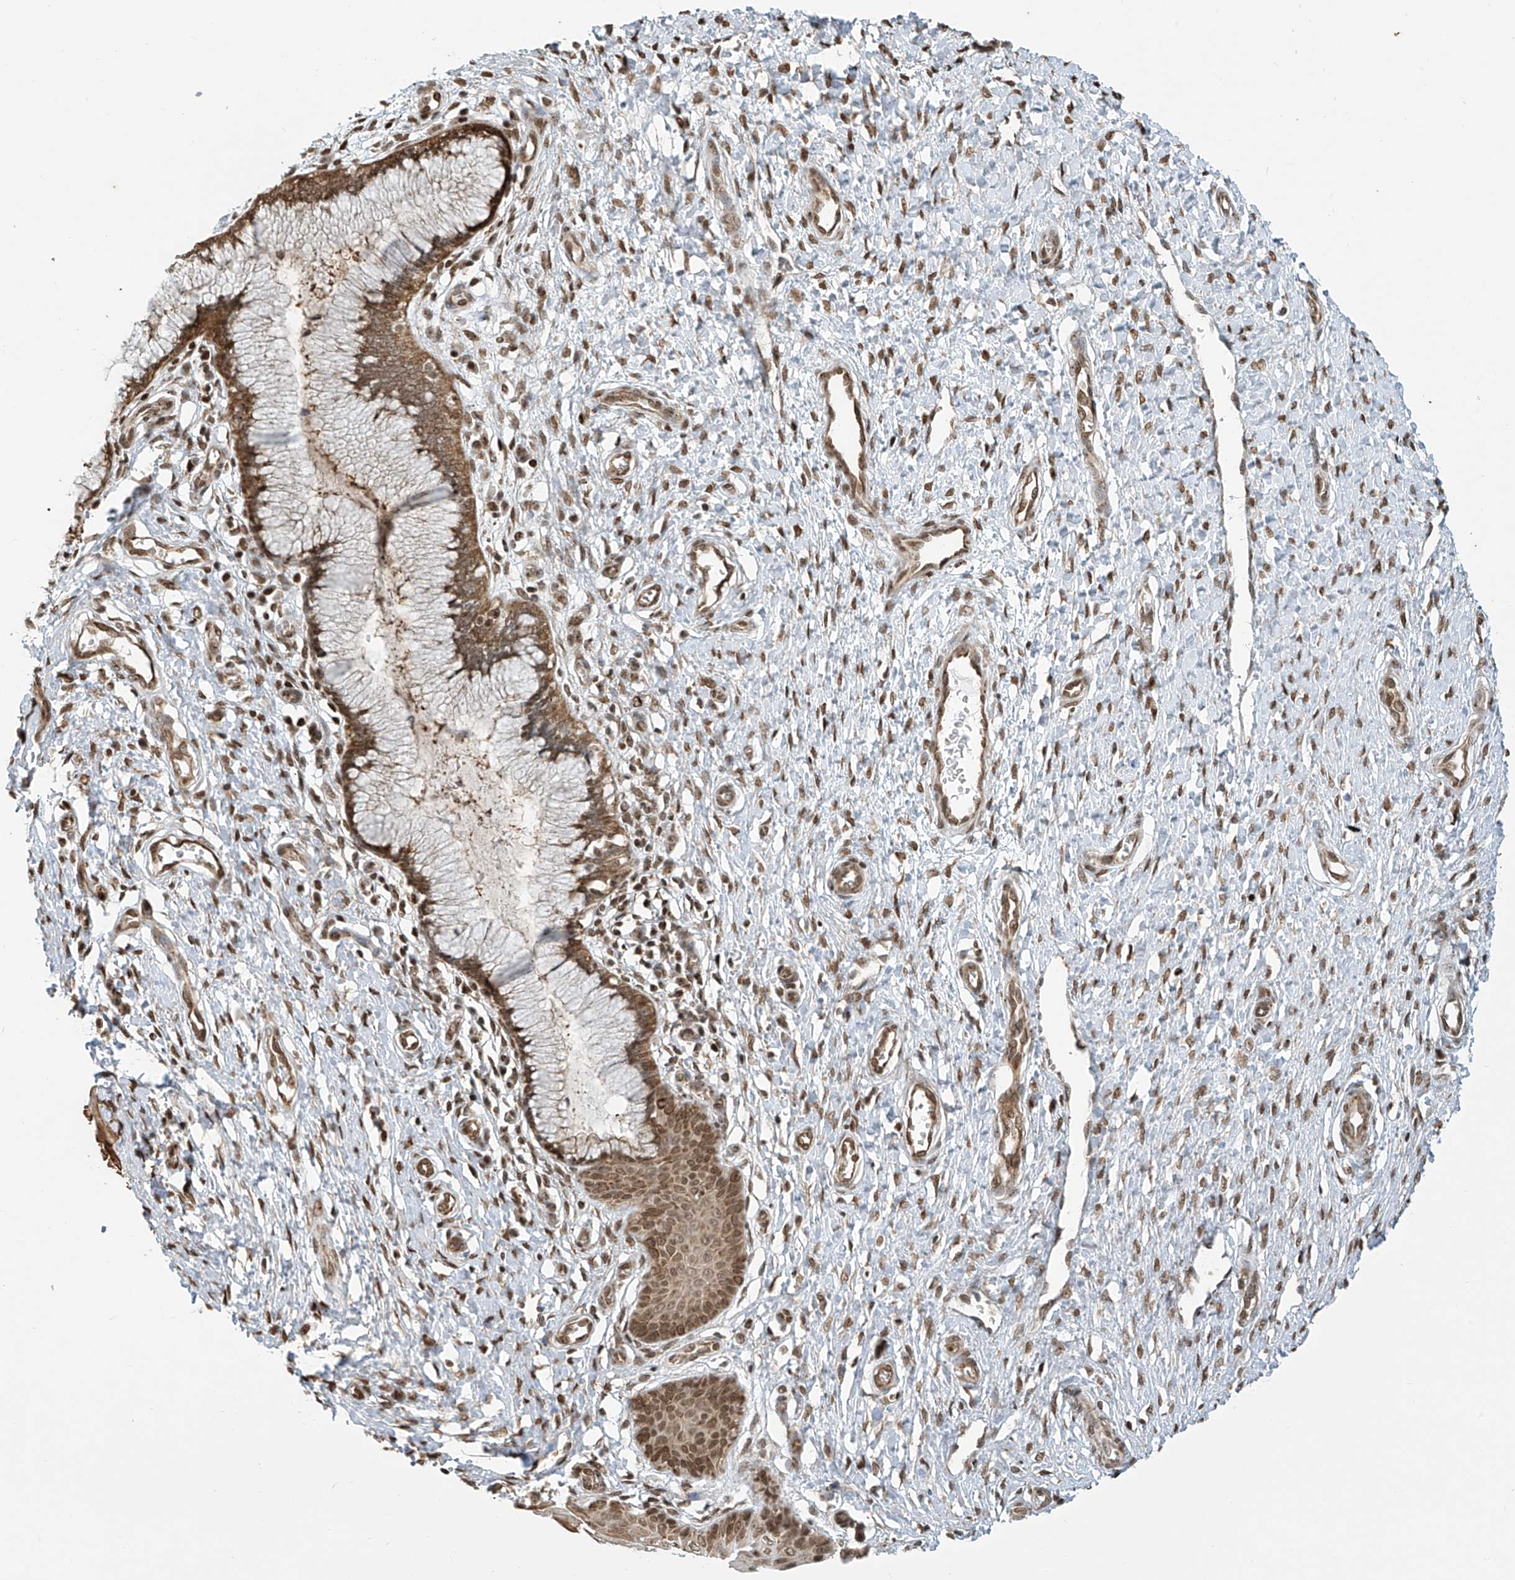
{"staining": {"intensity": "moderate", "quantity": ">75%", "location": "cytoplasmic/membranous,nuclear"}, "tissue": "cervix", "cell_type": "Glandular cells", "image_type": "normal", "snomed": [{"axis": "morphology", "description": "Normal tissue, NOS"}, {"axis": "topography", "description": "Cervix"}], "caption": "Immunohistochemical staining of normal cervix reveals medium levels of moderate cytoplasmic/membranous,nuclear positivity in approximately >75% of glandular cells.", "gene": "VMP1", "patient": {"sex": "female", "age": 55}}